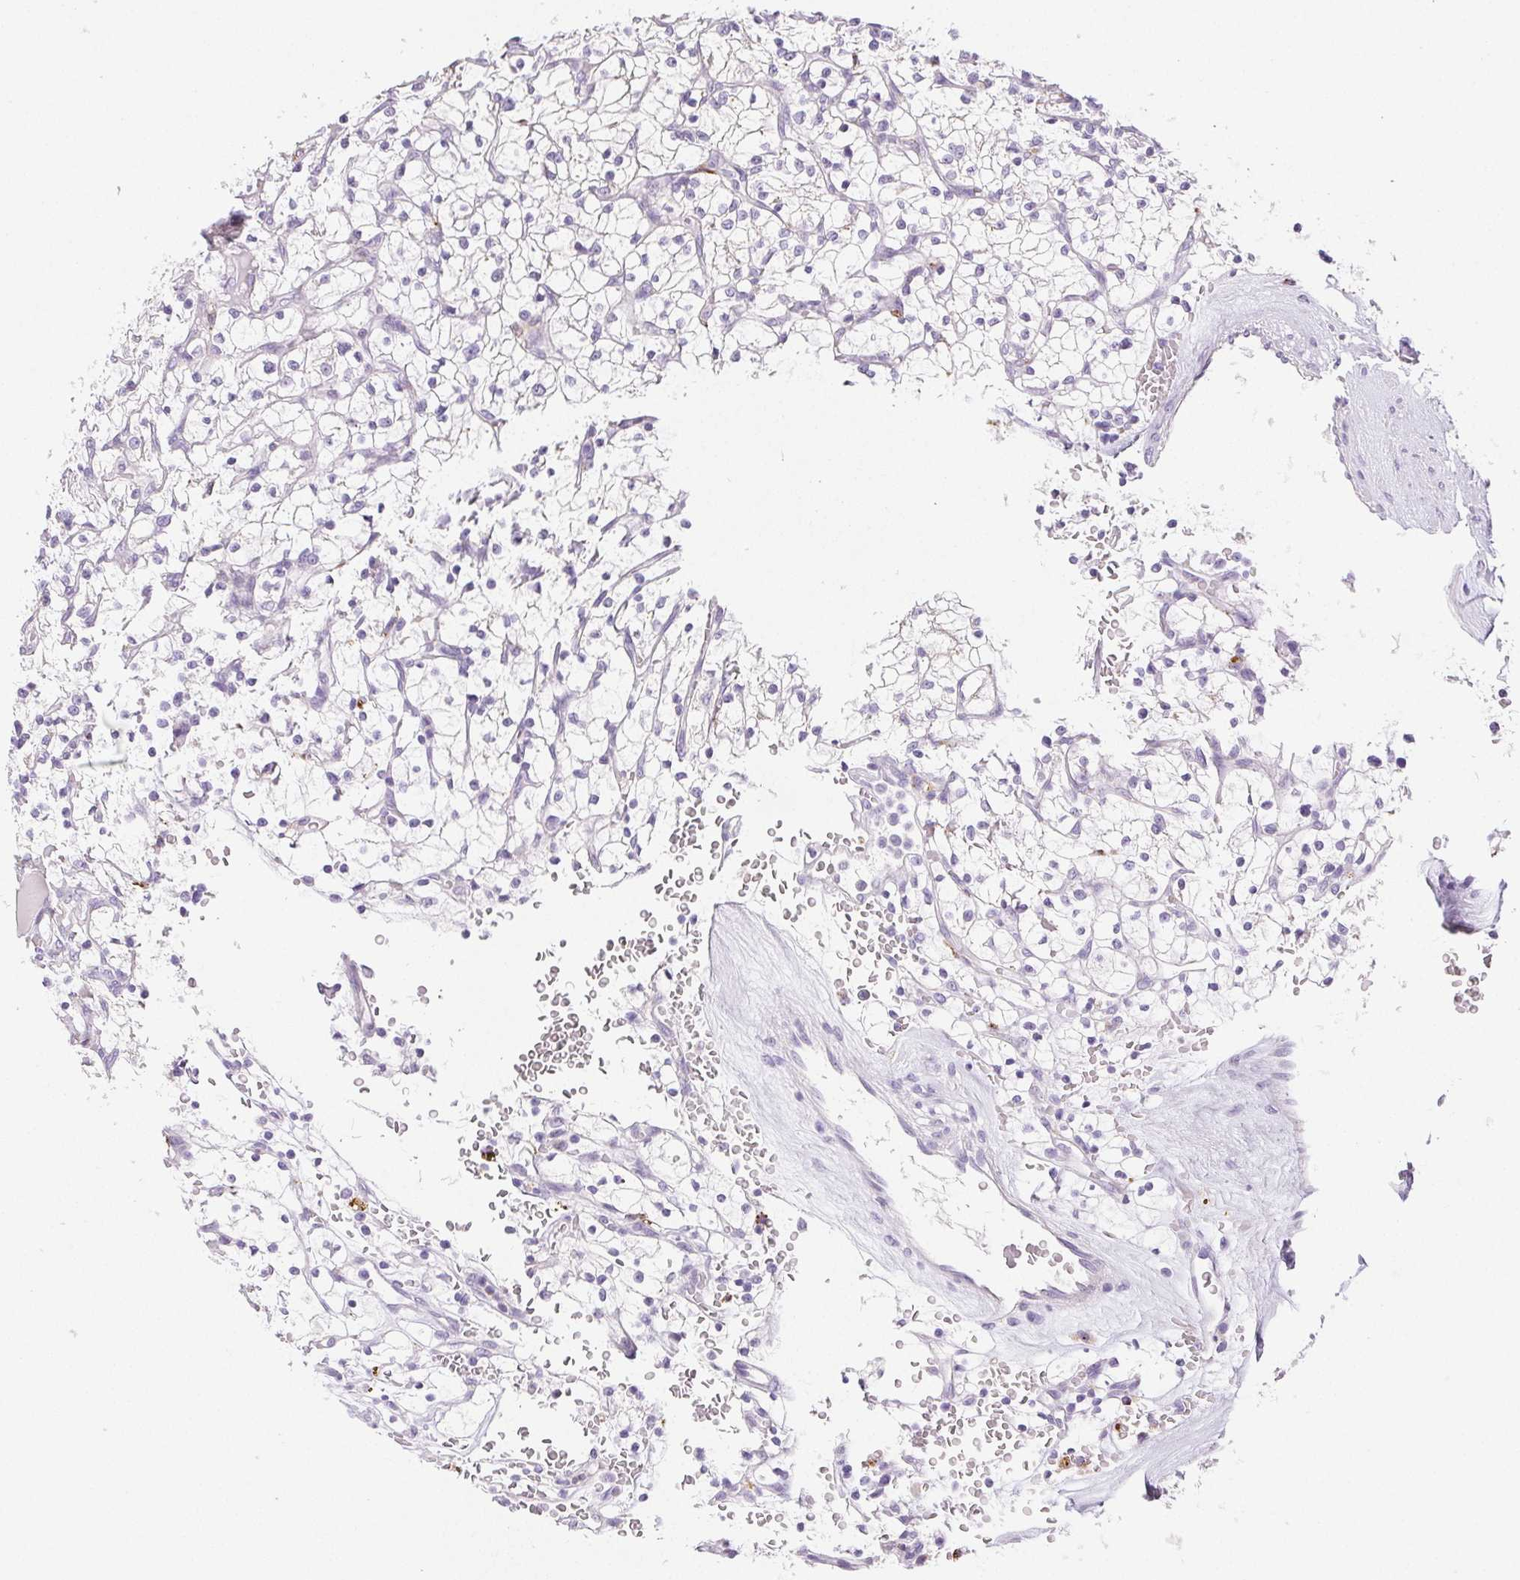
{"staining": {"intensity": "negative", "quantity": "none", "location": "none"}, "tissue": "renal cancer", "cell_type": "Tumor cells", "image_type": "cancer", "snomed": [{"axis": "morphology", "description": "Adenocarcinoma, NOS"}, {"axis": "topography", "description": "Kidney"}], "caption": "IHC of human renal adenocarcinoma reveals no positivity in tumor cells.", "gene": "LIPA", "patient": {"sex": "female", "age": 64}}